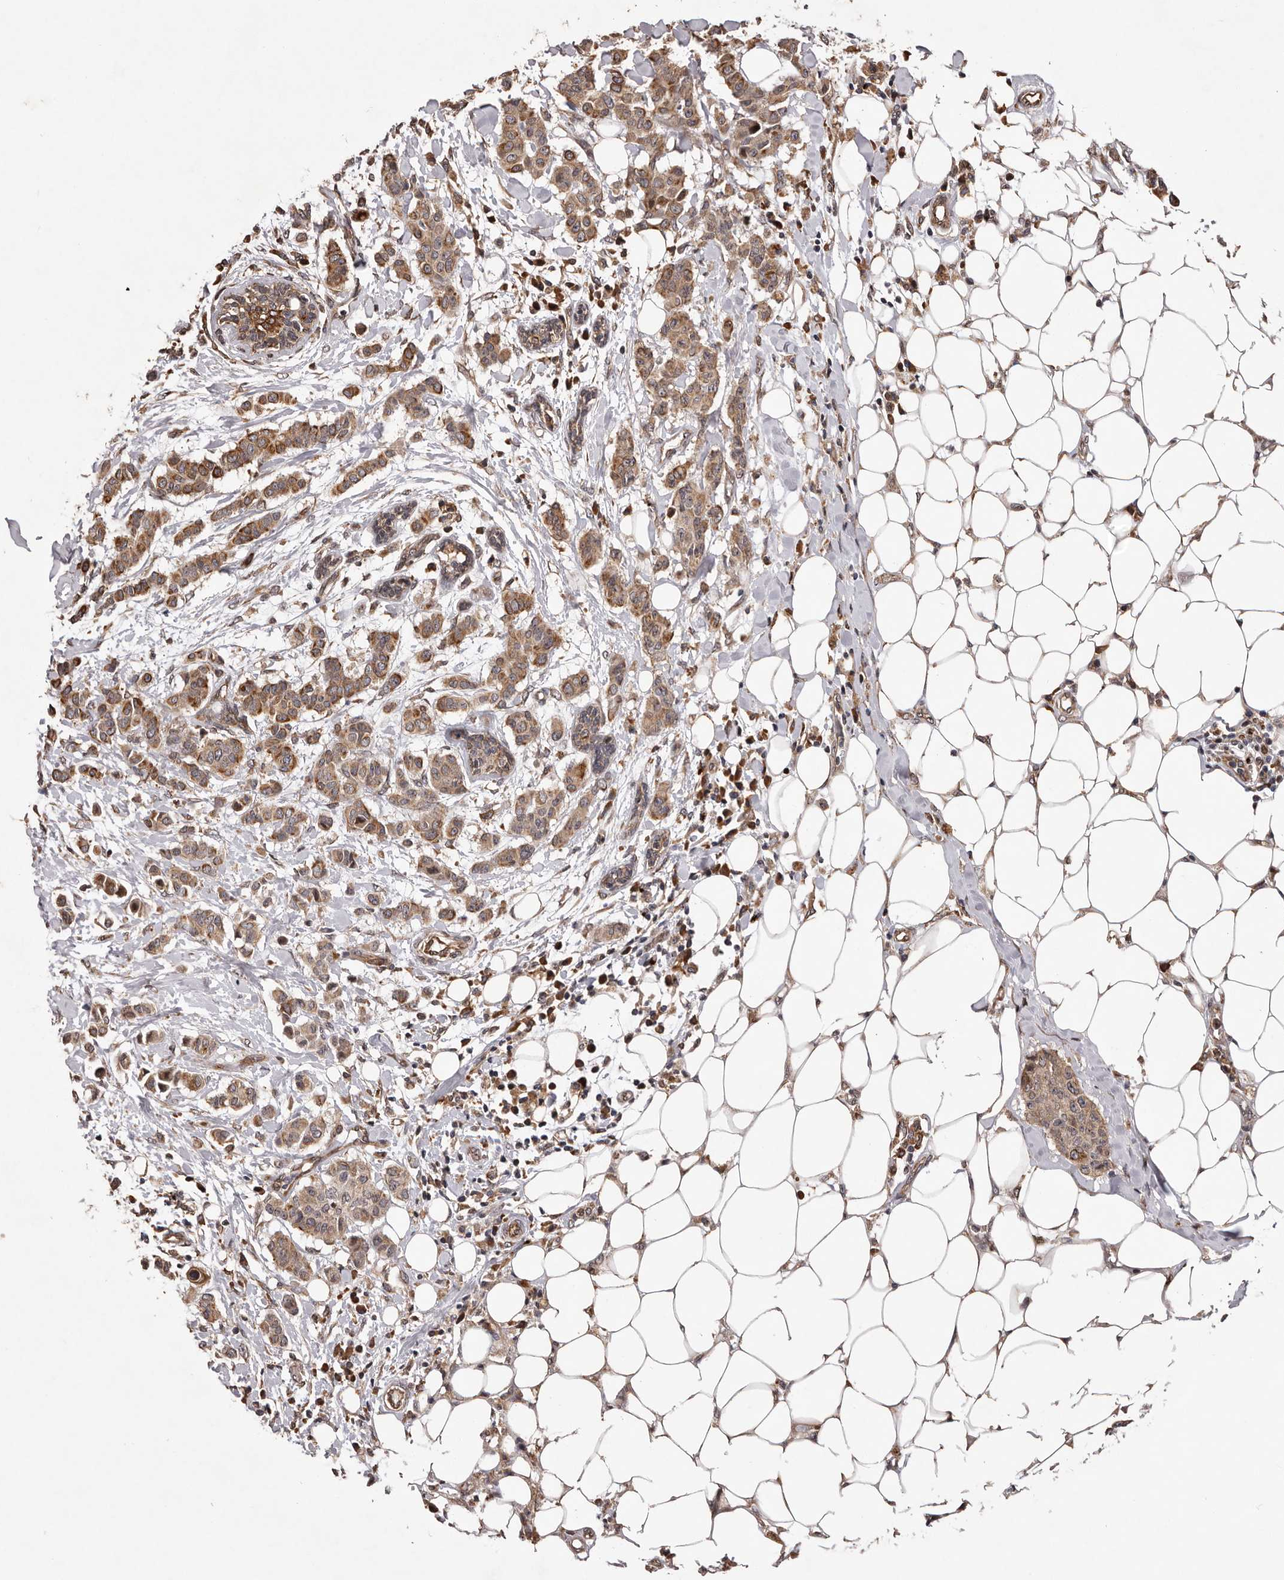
{"staining": {"intensity": "moderate", "quantity": ">75%", "location": "cytoplasmic/membranous"}, "tissue": "breast cancer", "cell_type": "Tumor cells", "image_type": "cancer", "snomed": [{"axis": "morphology", "description": "Duct carcinoma"}, {"axis": "topography", "description": "Breast"}], "caption": "A brown stain labels moderate cytoplasmic/membranous expression of a protein in human breast cancer (infiltrating ductal carcinoma) tumor cells. (DAB = brown stain, brightfield microscopy at high magnification).", "gene": "GADD45B", "patient": {"sex": "female", "age": 40}}